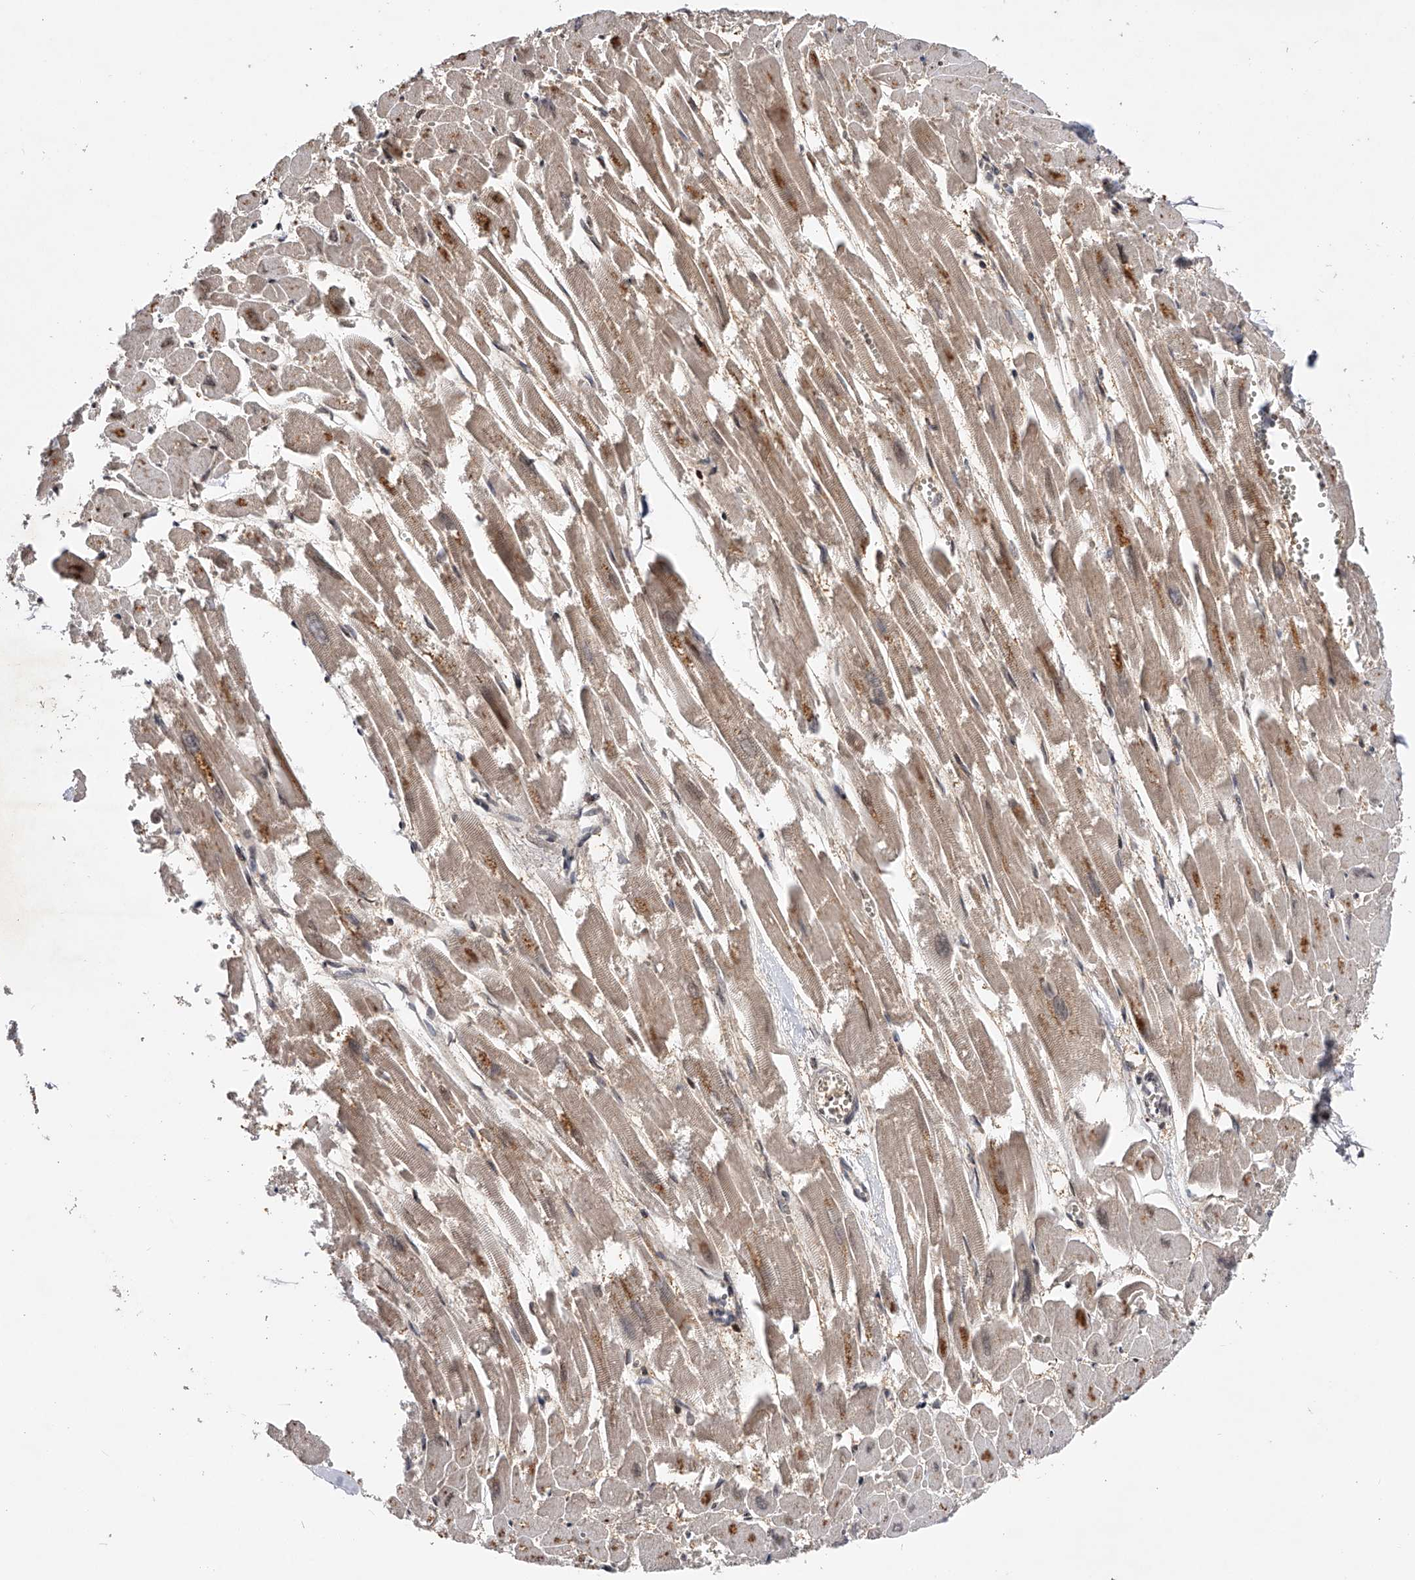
{"staining": {"intensity": "moderate", "quantity": ">75%", "location": "cytoplasmic/membranous"}, "tissue": "heart muscle", "cell_type": "Cardiomyocytes", "image_type": "normal", "snomed": [{"axis": "morphology", "description": "Normal tissue, NOS"}, {"axis": "topography", "description": "Heart"}], "caption": "Immunohistochemistry image of unremarkable human heart muscle stained for a protein (brown), which exhibits medium levels of moderate cytoplasmic/membranous expression in approximately >75% of cardiomyocytes.", "gene": "RWDD2A", "patient": {"sex": "male", "age": 54}}